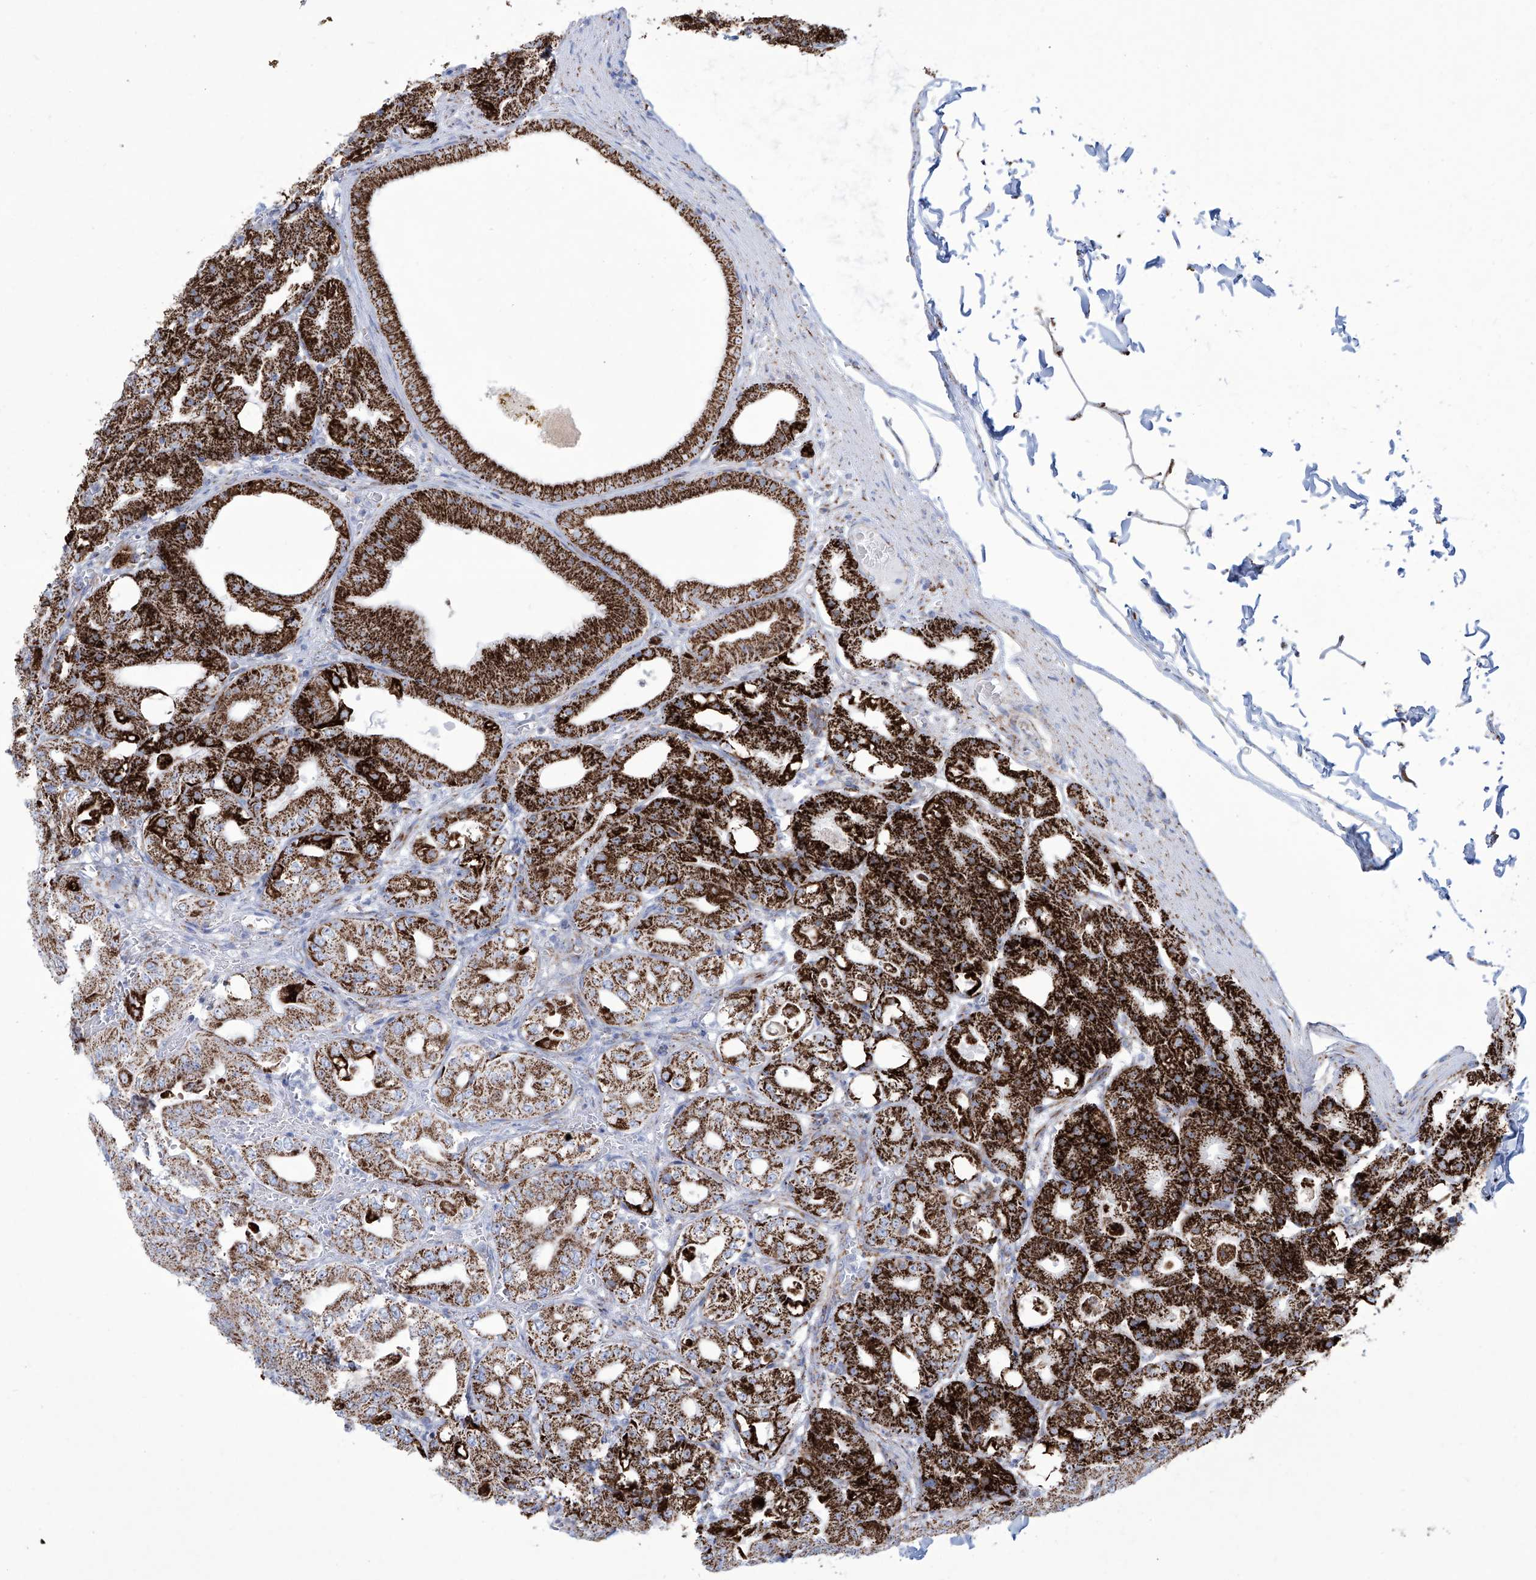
{"staining": {"intensity": "strong", "quantity": ">75%", "location": "cytoplasmic/membranous"}, "tissue": "stomach", "cell_type": "Glandular cells", "image_type": "normal", "snomed": [{"axis": "morphology", "description": "Normal tissue, NOS"}, {"axis": "topography", "description": "Stomach, lower"}], "caption": "IHC micrograph of benign human stomach stained for a protein (brown), which reveals high levels of strong cytoplasmic/membranous positivity in approximately >75% of glandular cells.", "gene": "ALDH6A1", "patient": {"sex": "male", "age": 71}}